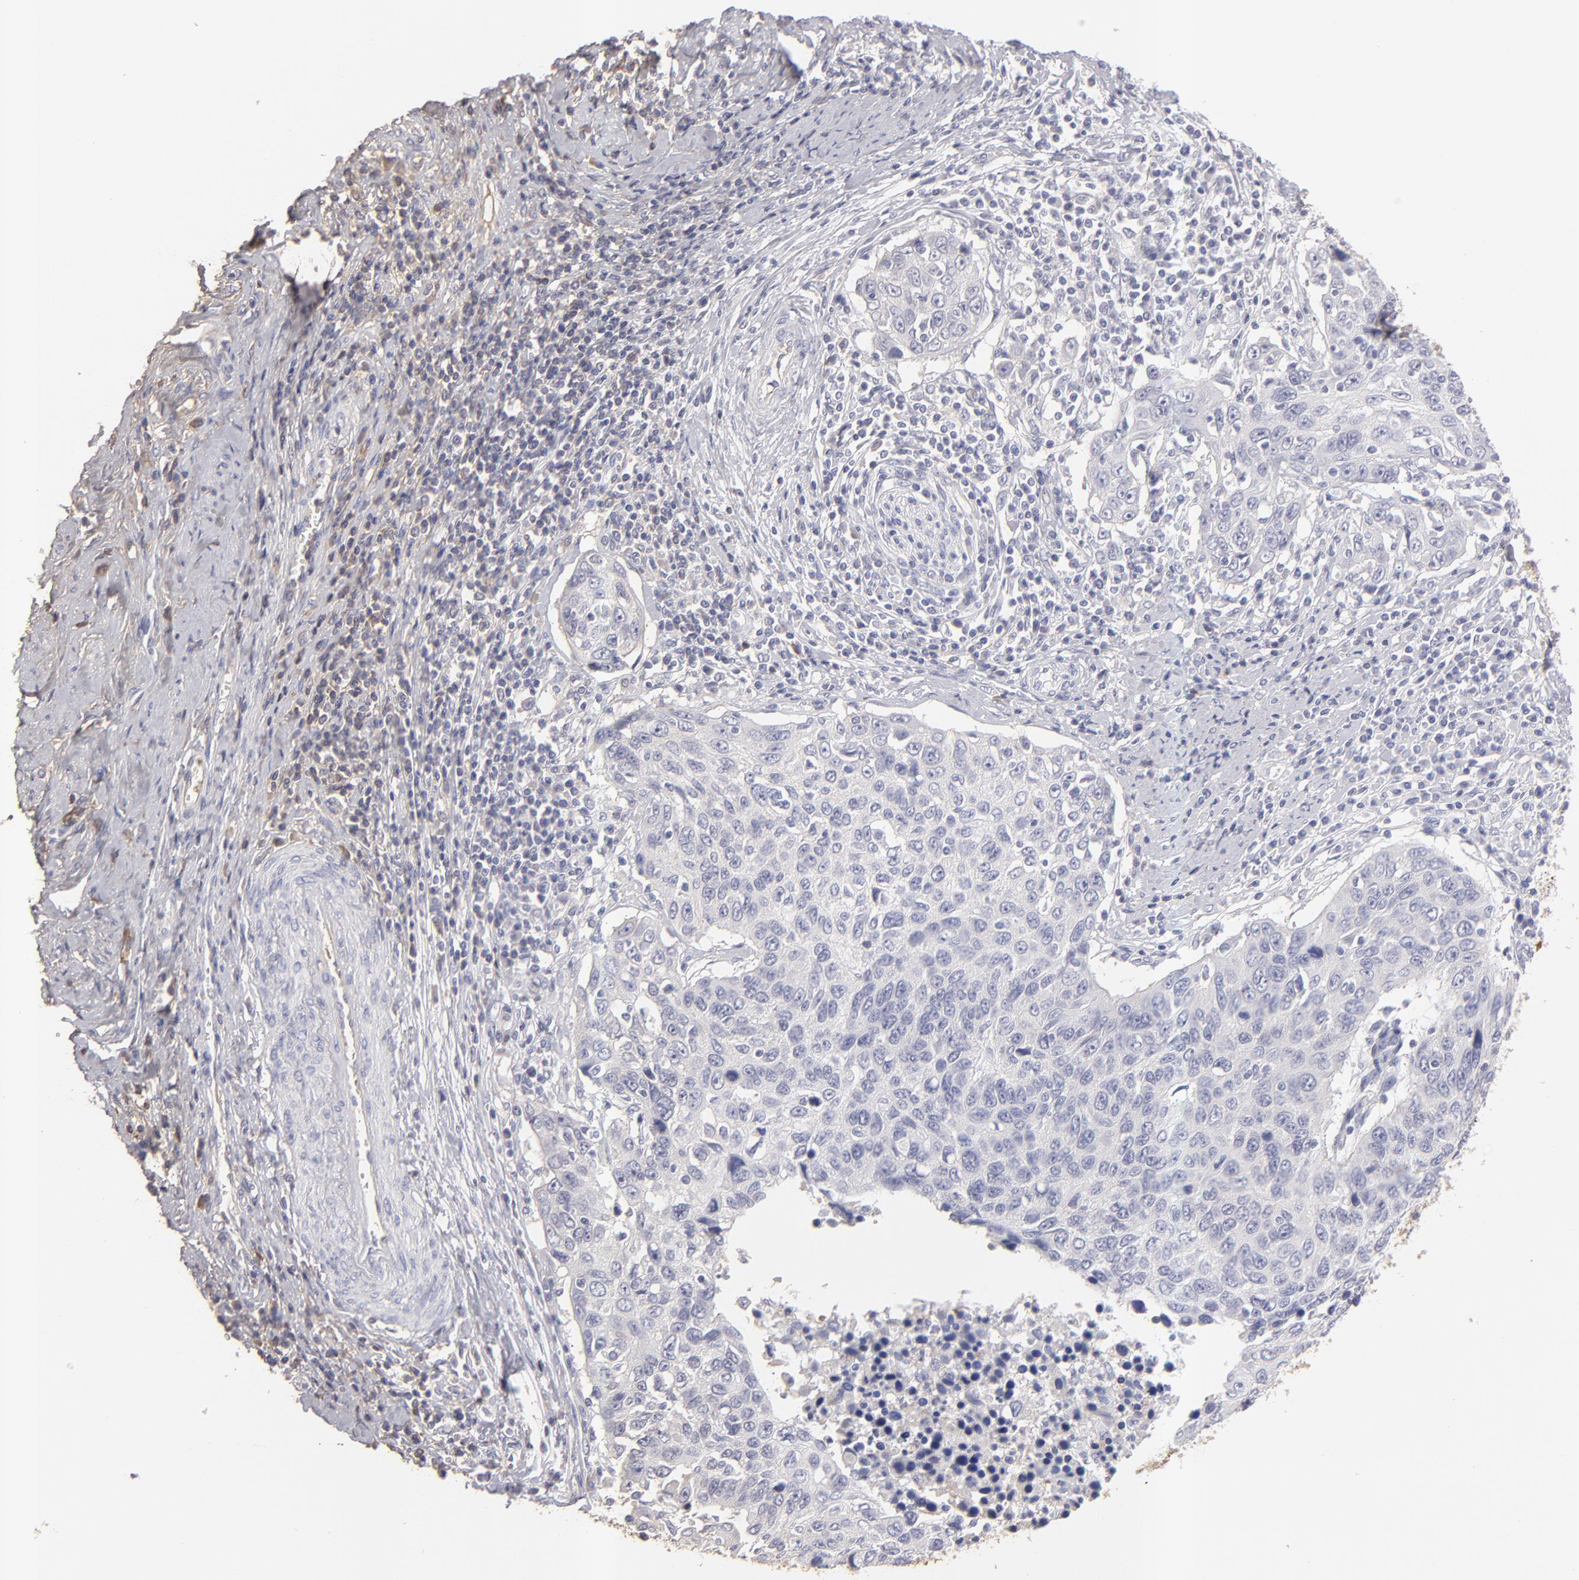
{"staining": {"intensity": "negative", "quantity": "none", "location": "none"}, "tissue": "cervical cancer", "cell_type": "Tumor cells", "image_type": "cancer", "snomed": [{"axis": "morphology", "description": "Squamous cell carcinoma, NOS"}, {"axis": "topography", "description": "Cervix"}], "caption": "IHC photomicrograph of cervical cancer (squamous cell carcinoma) stained for a protein (brown), which demonstrates no positivity in tumor cells.", "gene": "ABCC4", "patient": {"sex": "female", "age": 53}}